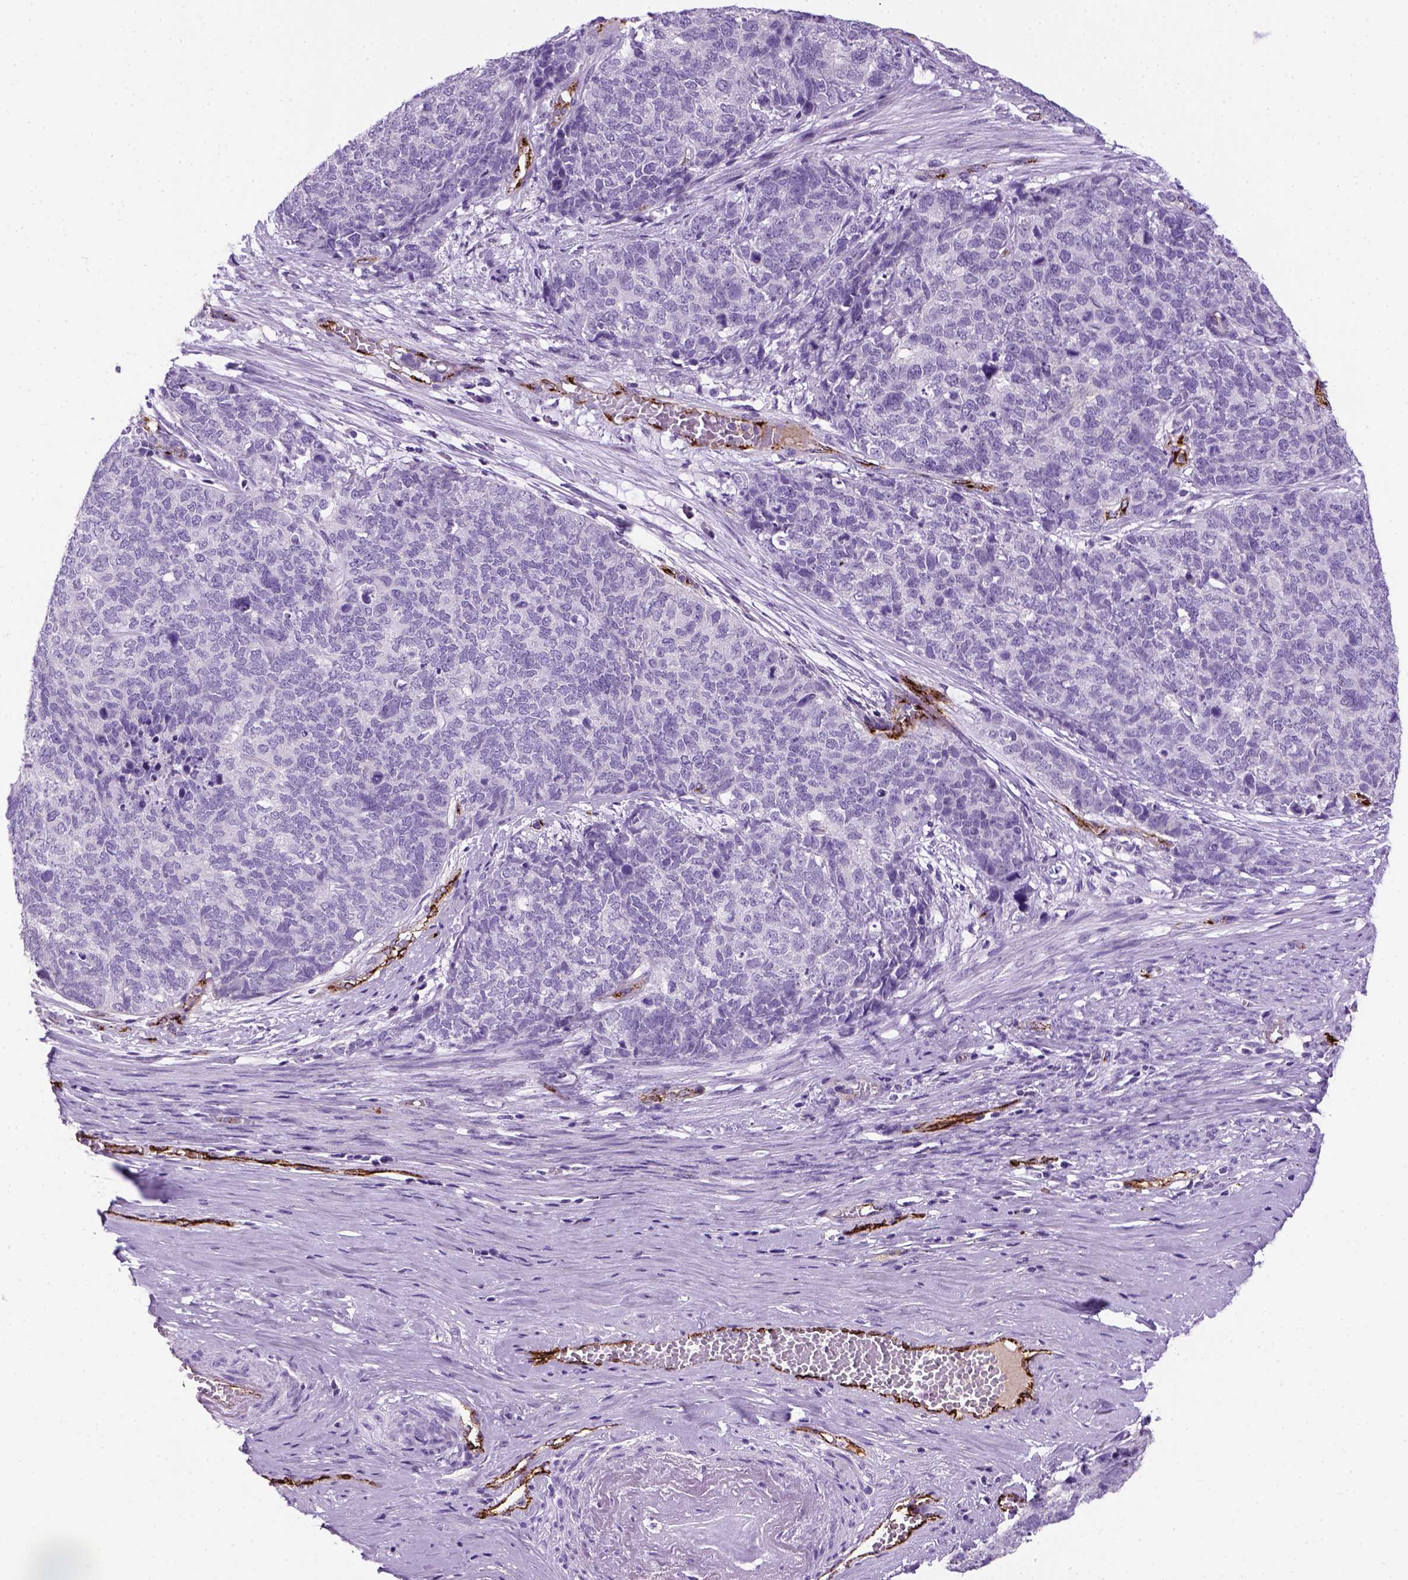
{"staining": {"intensity": "negative", "quantity": "none", "location": "none"}, "tissue": "cervical cancer", "cell_type": "Tumor cells", "image_type": "cancer", "snomed": [{"axis": "morphology", "description": "Squamous cell carcinoma, NOS"}, {"axis": "topography", "description": "Cervix"}], "caption": "Protein analysis of squamous cell carcinoma (cervical) displays no significant positivity in tumor cells.", "gene": "VWF", "patient": {"sex": "female", "age": 63}}